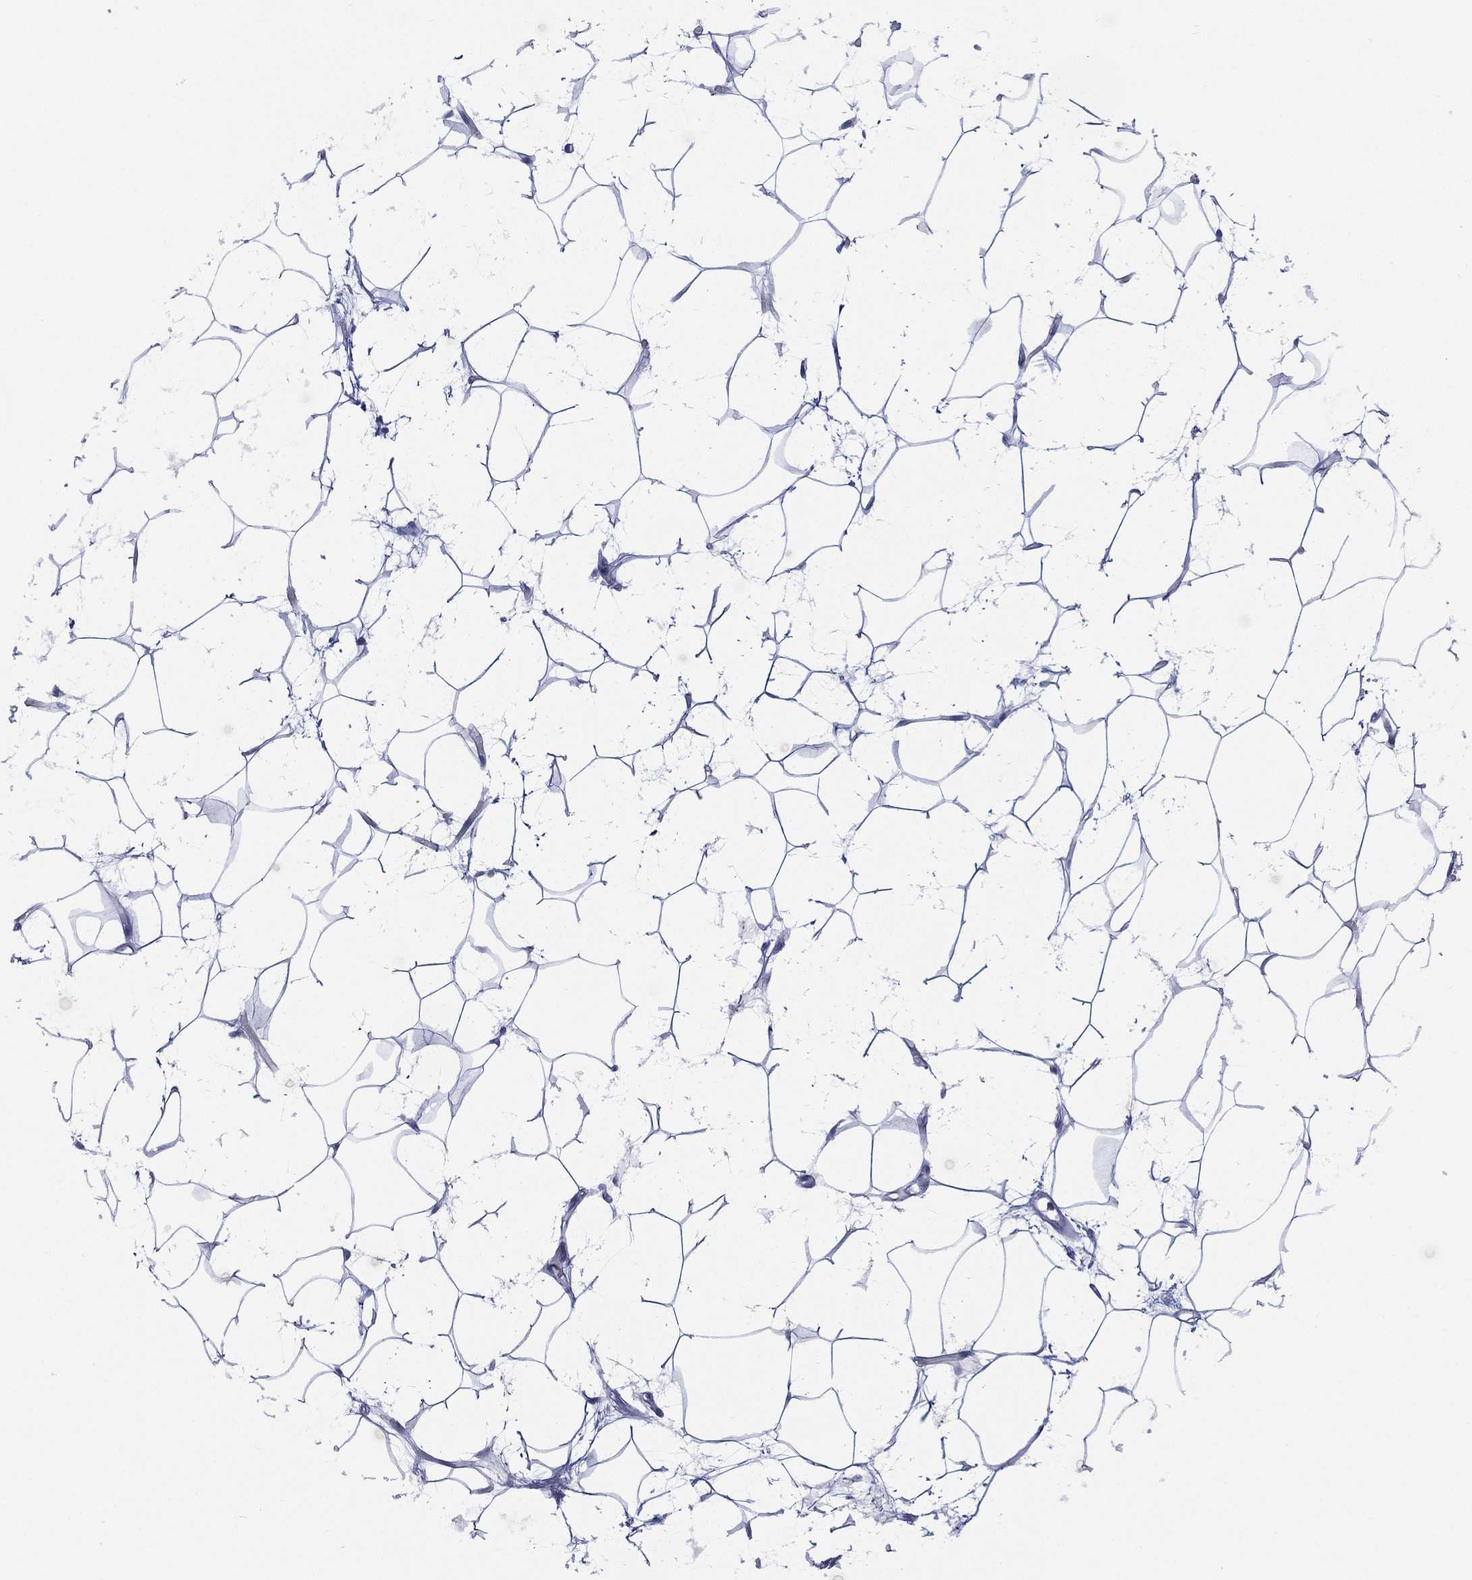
{"staining": {"intensity": "negative", "quantity": "none", "location": "none"}, "tissue": "adipose tissue", "cell_type": "Adipocytes", "image_type": "normal", "snomed": [{"axis": "morphology", "description": "Normal tissue, NOS"}, {"axis": "topography", "description": "Breast"}], "caption": "Immunohistochemistry photomicrograph of benign adipose tissue: adipose tissue stained with DAB reveals no significant protein expression in adipocytes.", "gene": "C5orf46", "patient": {"sex": "female", "age": 49}}